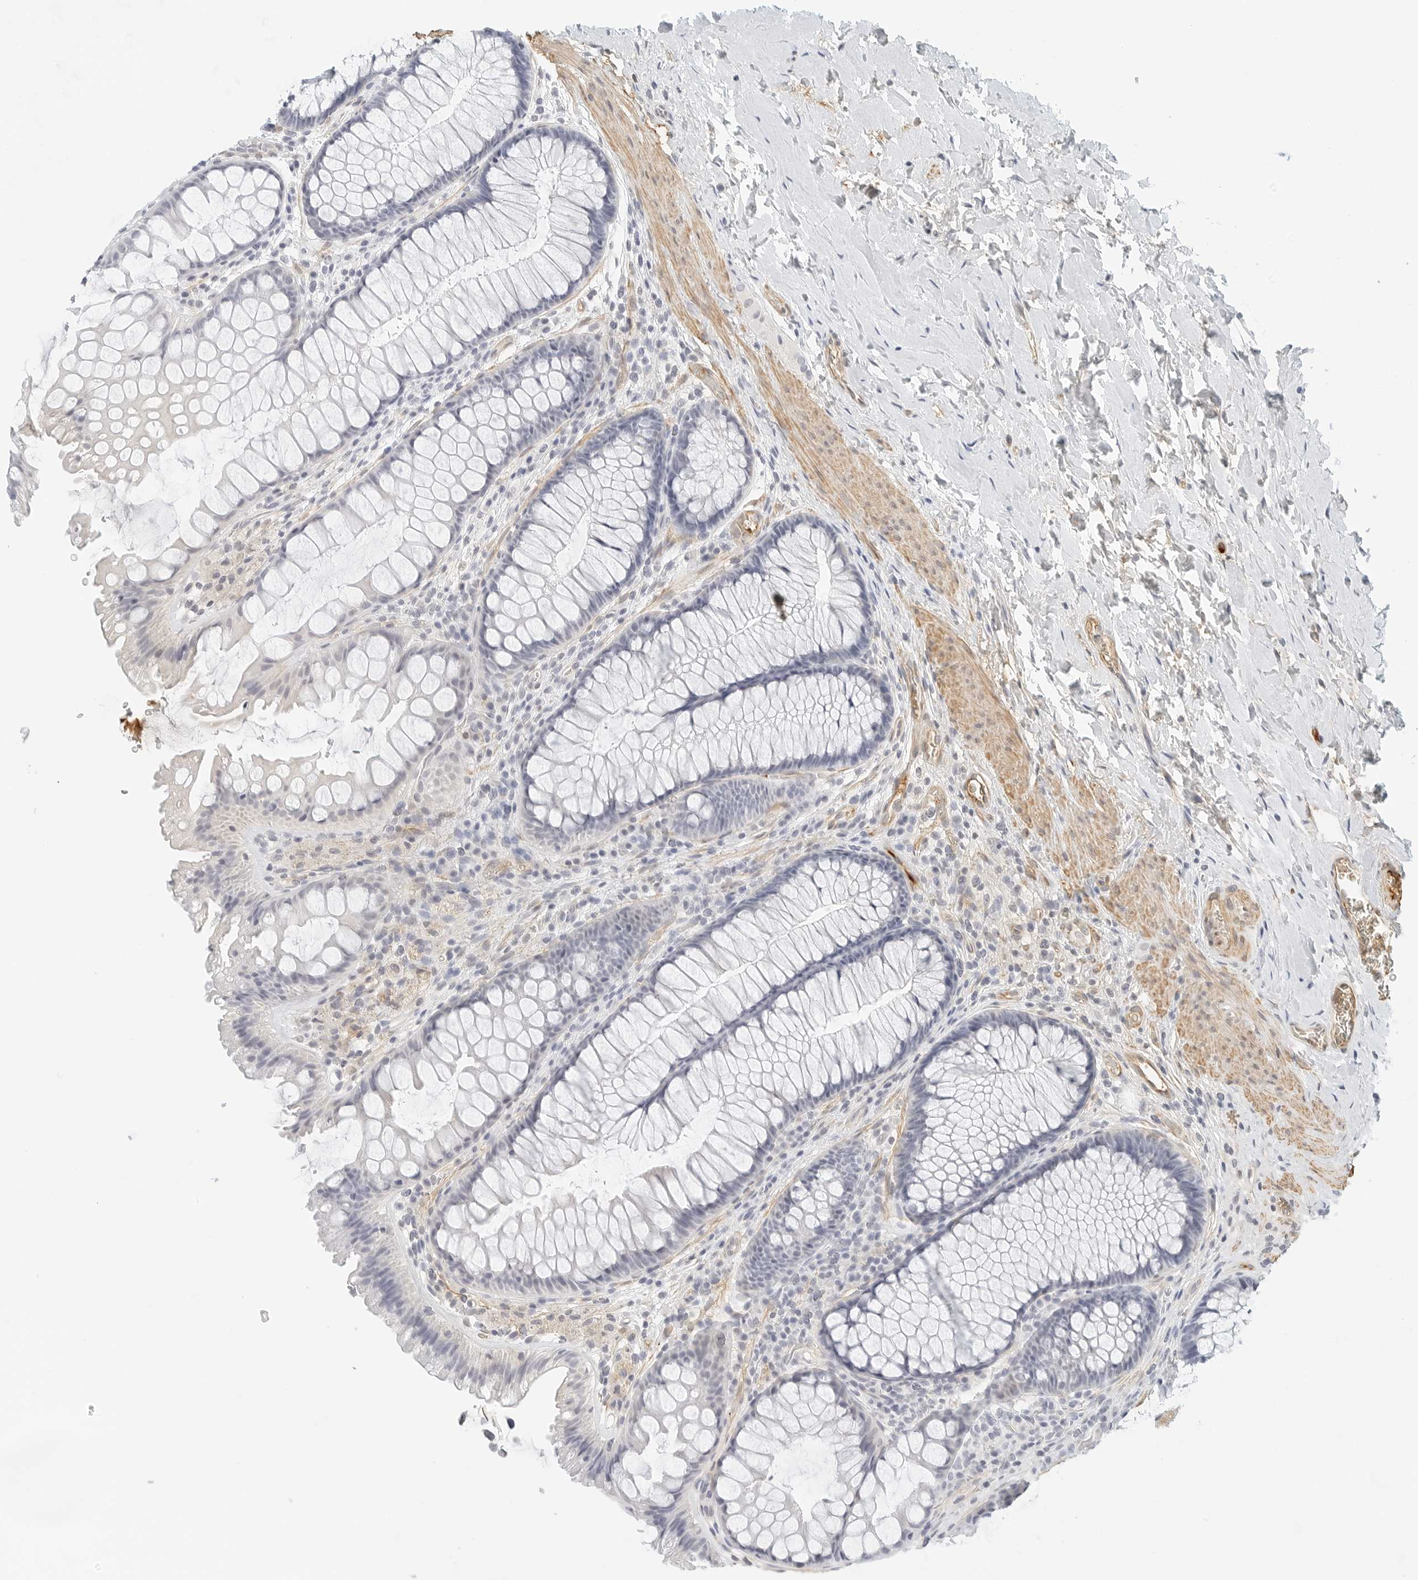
{"staining": {"intensity": "weak", "quantity": ">75%", "location": "cytoplasmic/membranous"}, "tissue": "colon", "cell_type": "Endothelial cells", "image_type": "normal", "snomed": [{"axis": "morphology", "description": "Normal tissue, NOS"}, {"axis": "topography", "description": "Colon"}], "caption": "Protein expression analysis of normal colon reveals weak cytoplasmic/membranous expression in approximately >75% of endothelial cells. The staining is performed using DAB brown chromogen to label protein expression. The nuclei are counter-stained blue using hematoxylin.", "gene": "PKDCC", "patient": {"sex": "female", "age": 62}}